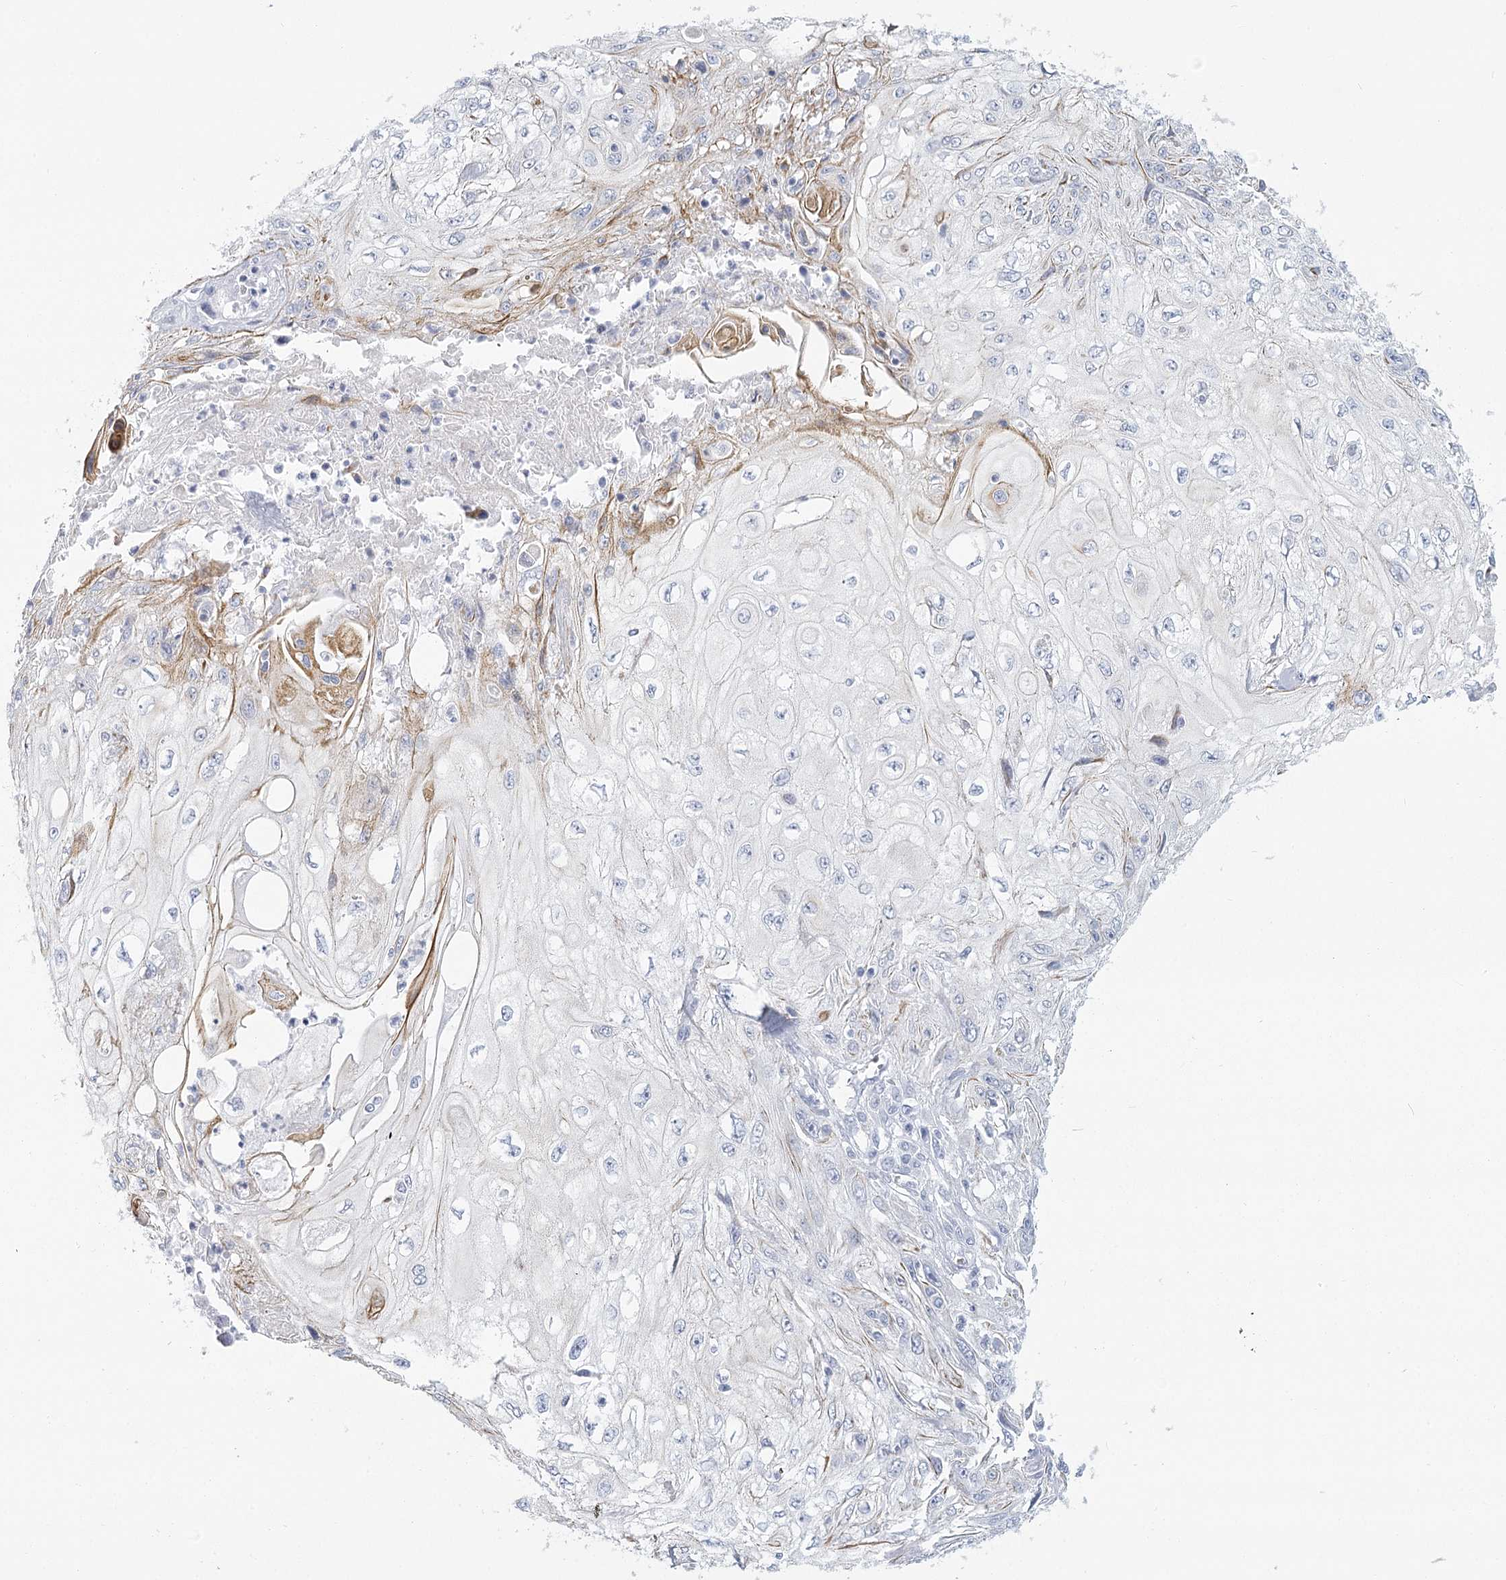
{"staining": {"intensity": "moderate", "quantity": "<25%", "location": "cytoplasmic/membranous"}, "tissue": "skin cancer", "cell_type": "Tumor cells", "image_type": "cancer", "snomed": [{"axis": "morphology", "description": "Squamous cell carcinoma, NOS"}, {"axis": "topography", "description": "Skin"}], "caption": "This is a micrograph of IHC staining of skin cancer (squamous cell carcinoma), which shows moderate positivity in the cytoplasmic/membranous of tumor cells.", "gene": "WNT8B", "patient": {"sex": "male", "age": 75}}